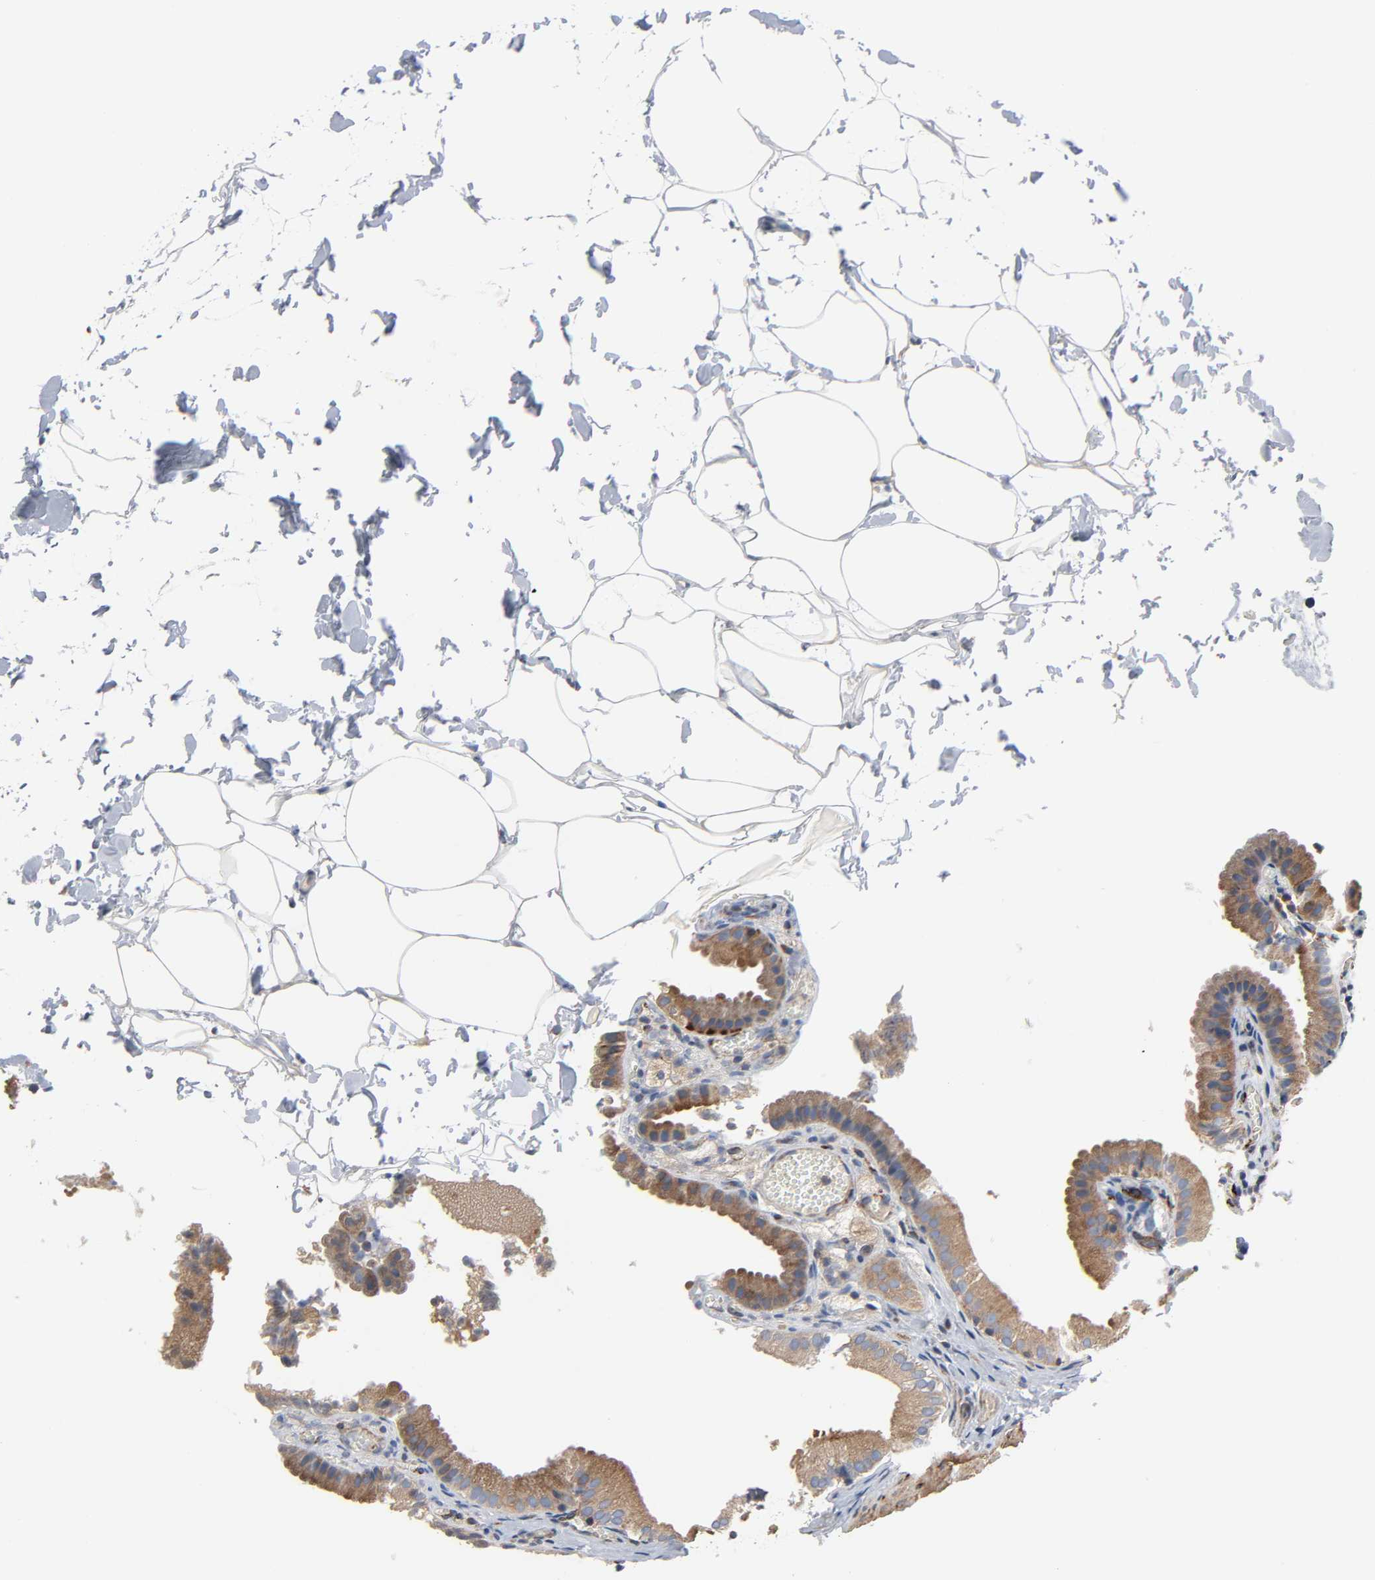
{"staining": {"intensity": "strong", "quantity": ">75%", "location": "cytoplasmic/membranous"}, "tissue": "gallbladder", "cell_type": "Glandular cells", "image_type": "normal", "snomed": [{"axis": "morphology", "description": "Normal tissue, NOS"}, {"axis": "topography", "description": "Gallbladder"}], "caption": "Glandular cells demonstrate high levels of strong cytoplasmic/membranous positivity in about >75% of cells in unremarkable human gallbladder.", "gene": "ARHGAP1", "patient": {"sex": "female", "age": 24}}